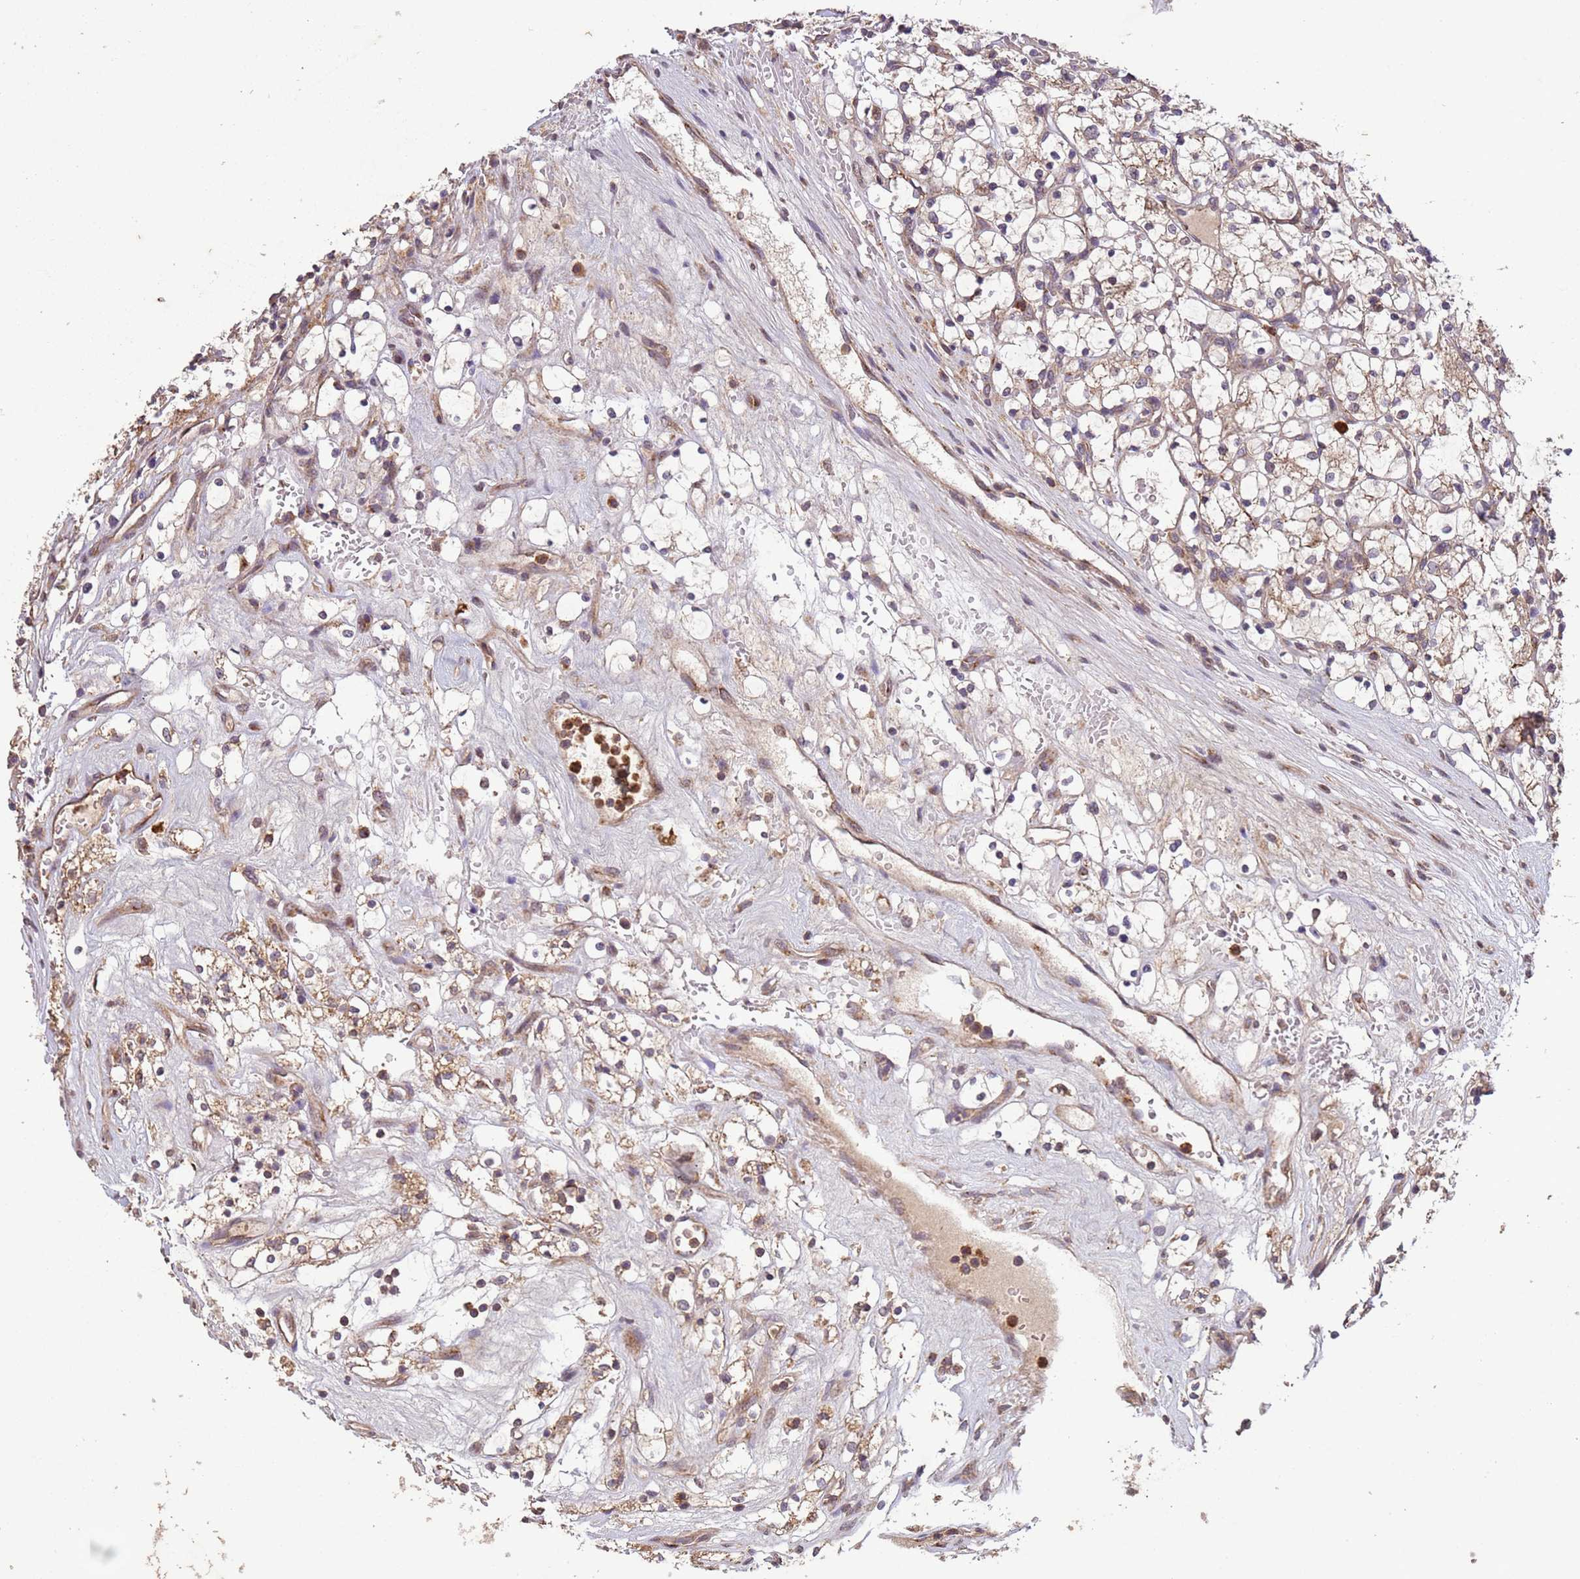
{"staining": {"intensity": "weak", "quantity": "<25%", "location": "cytoplasmic/membranous"}, "tissue": "renal cancer", "cell_type": "Tumor cells", "image_type": "cancer", "snomed": [{"axis": "morphology", "description": "Adenocarcinoma, NOS"}, {"axis": "topography", "description": "Kidney"}], "caption": "IHC histopathology image of renal cancer (adenocarcinoma) stained for a protein (brown), which demonstrates no positivity in tumor cells.", "gene": "FASTKD1", "patient": {"sex": "female", "age": 69}}